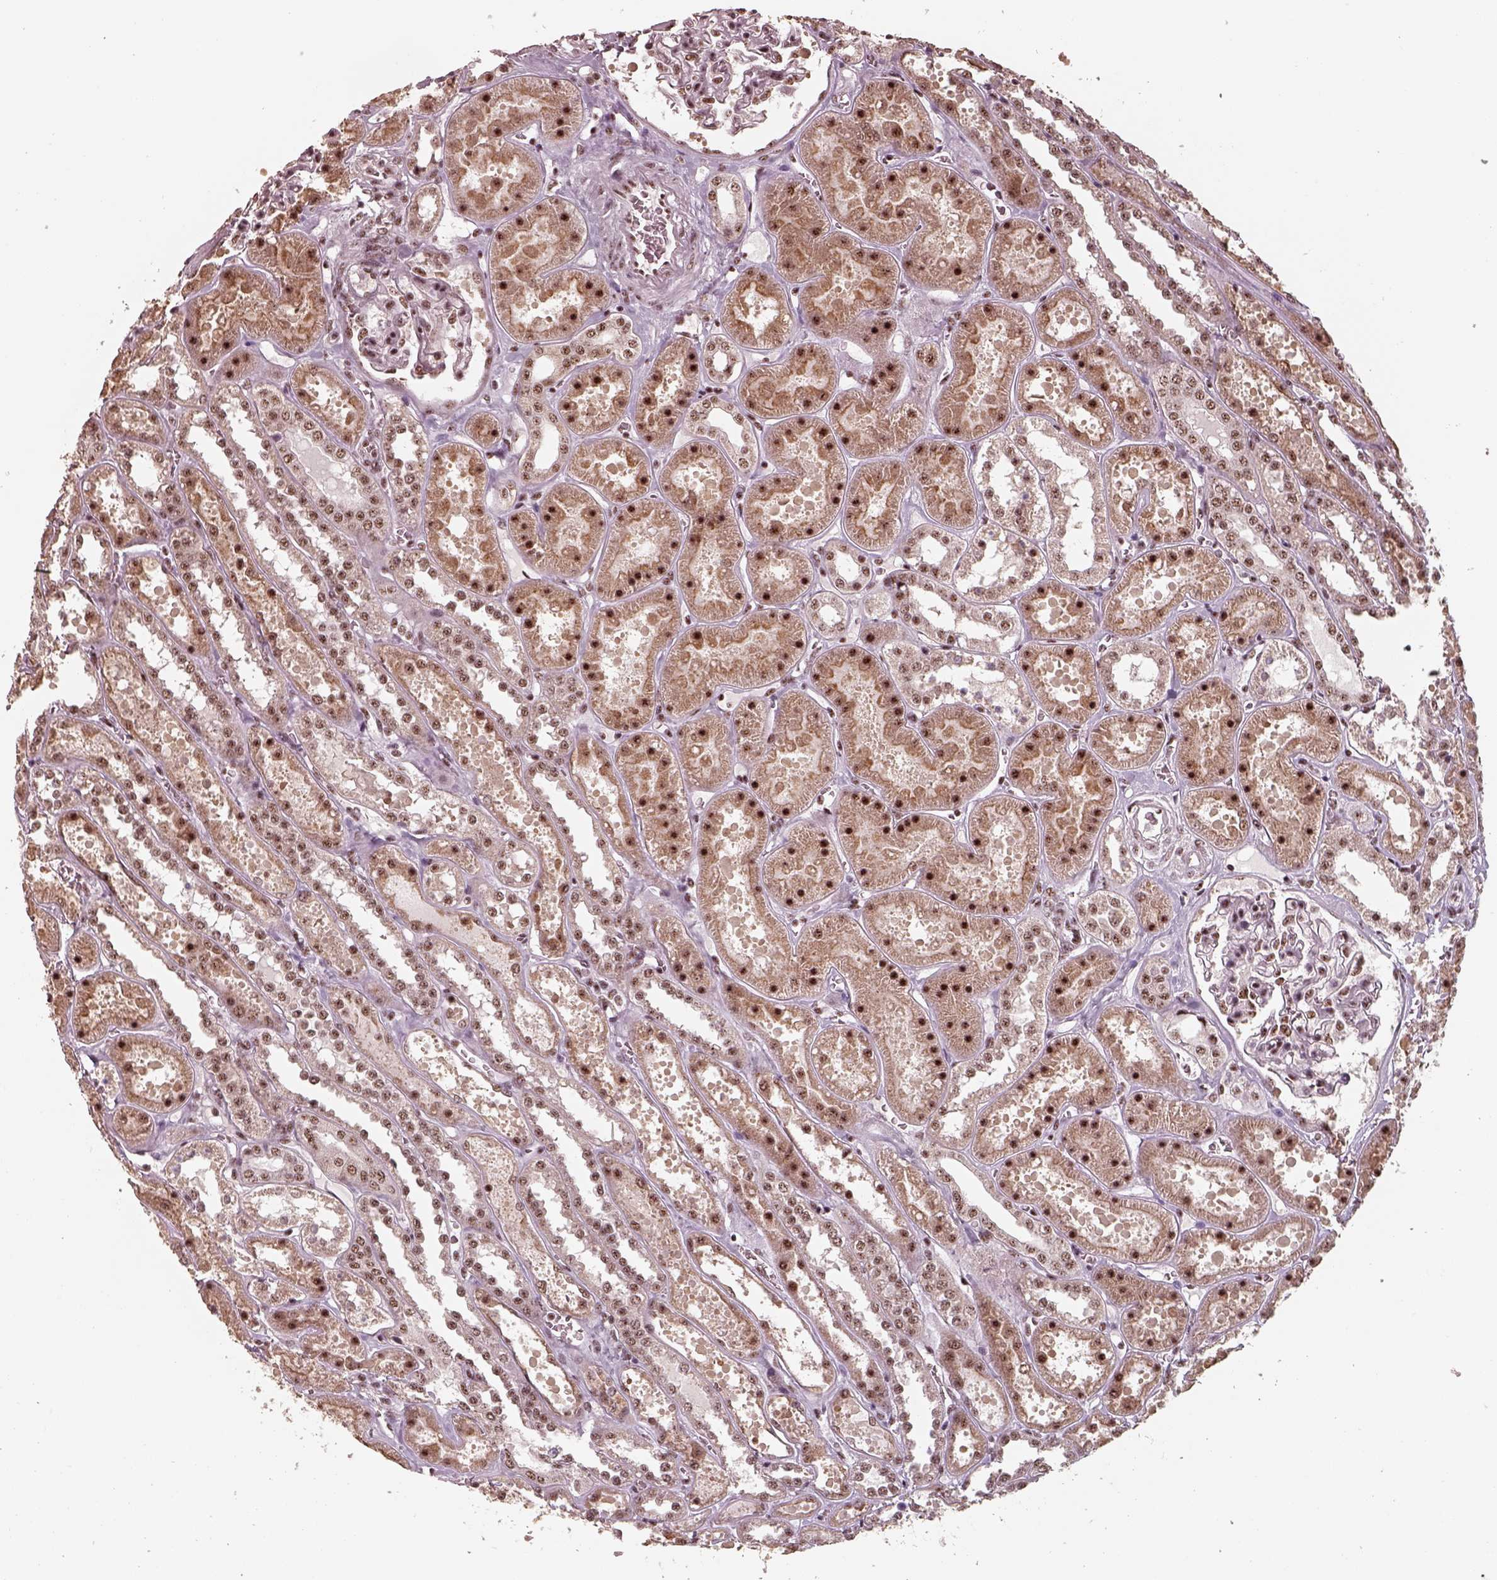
{"staining": {"intensity": "strong", "quantity": ">75%", "location": "nuclear"}, "tissue": "kidney", "cell_type": "Cells in glomeruli", "image_type": "normal", "snomed": [{"axis": "morphology", "description": "Normal tissue, NOS"}, {"axis": "topography", "description": "Kidney"}], "caption": "Protein staining by IHC displays strong nuclear staining in about >75% of cells in glomeruli in unremarkable kidney.", "gene": "ATXN7L3", "patient": {"sex": "female", "age": 41}}